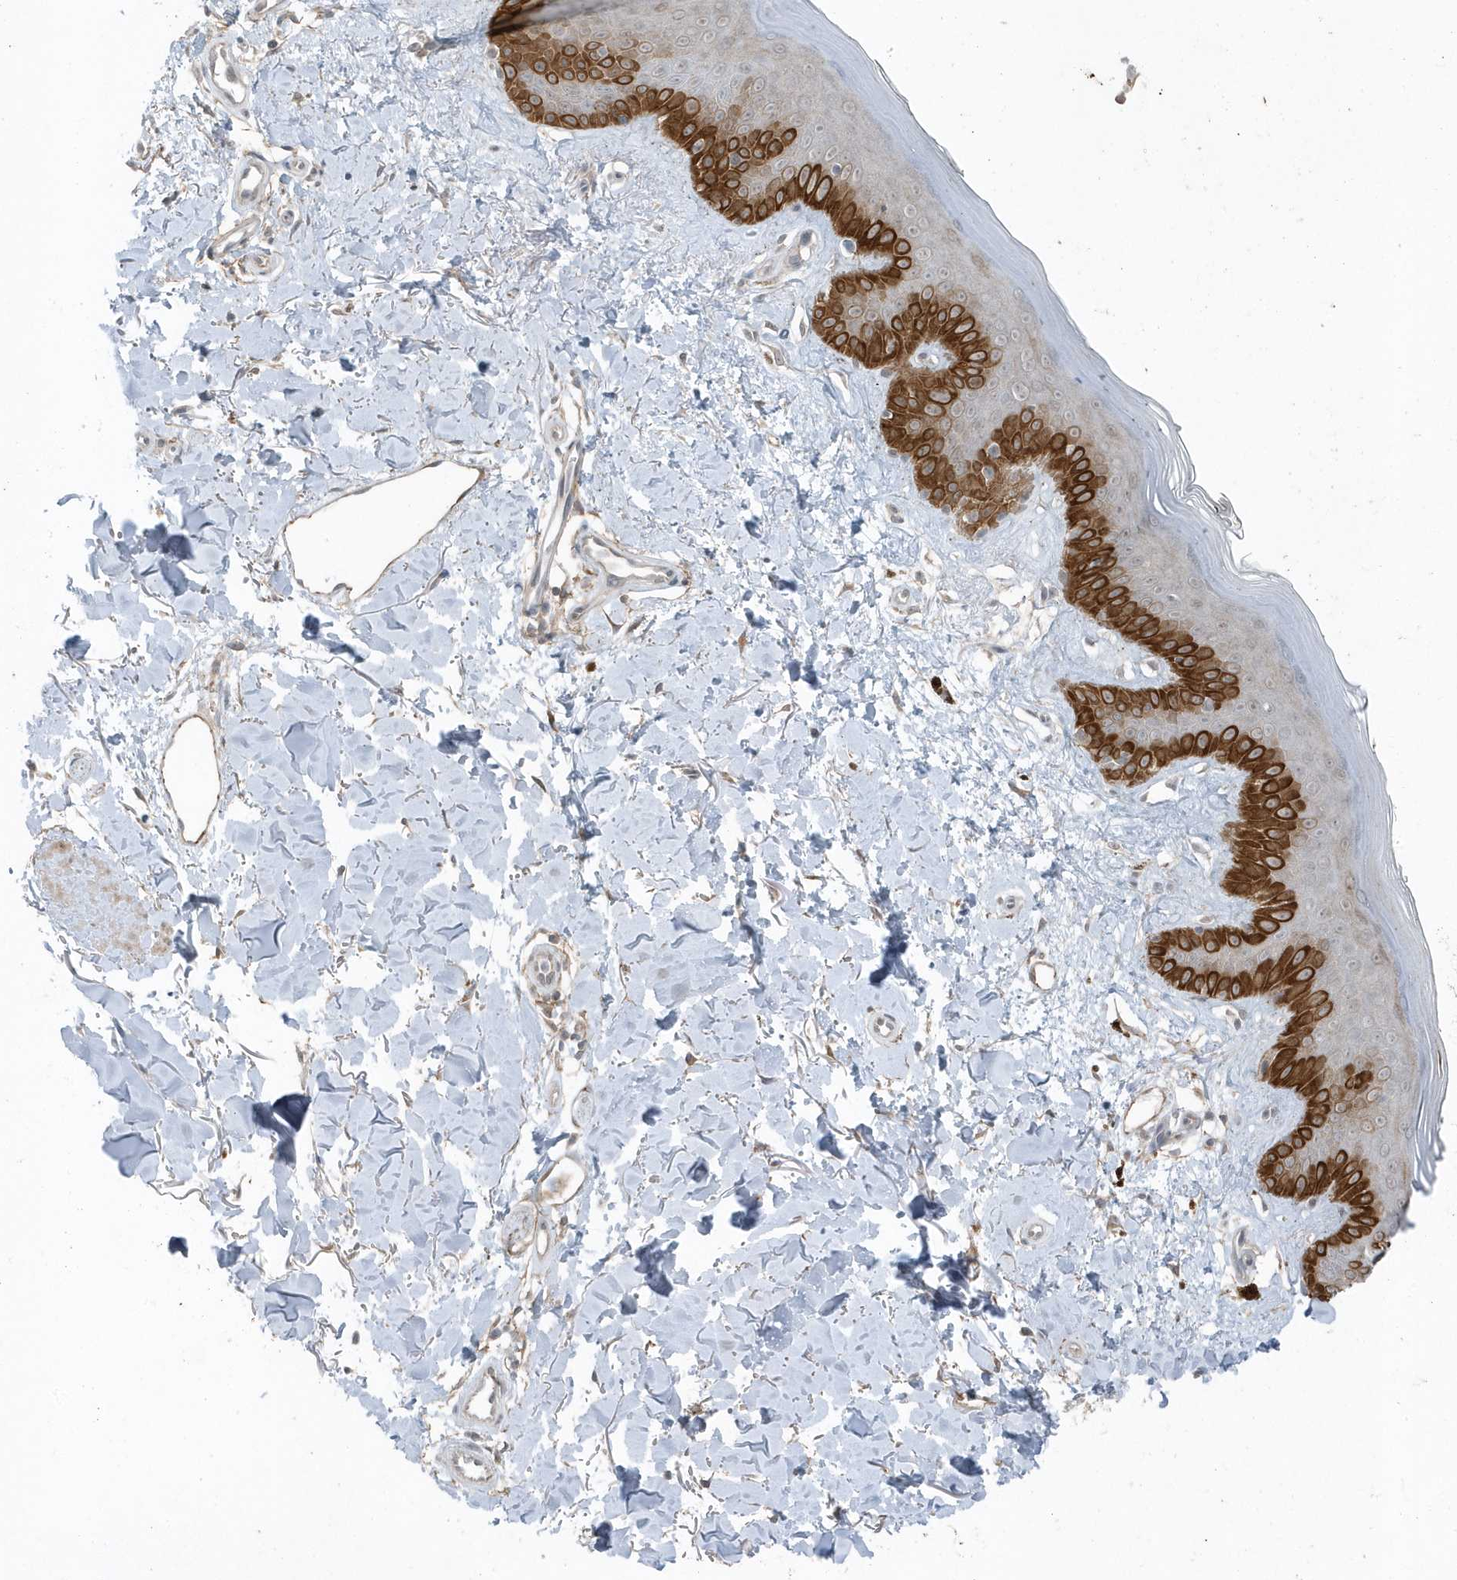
{"staining": {"intensity": "negative", "quantity": "none", "location": "none"}, "tissue": "skin", "cell_type": "Fibroblasts", "image_type": "normal", "snomed": [{"axis": "morphology", "description": "Normal tissue, NOS"}, {"axis": "topography", "description": "Skin"}], "caption": "Image shows no protein positivity in fibroblasts of benign skin.", "gene": "PARD3B", "patient": {"sex": "female", "age": 64}}